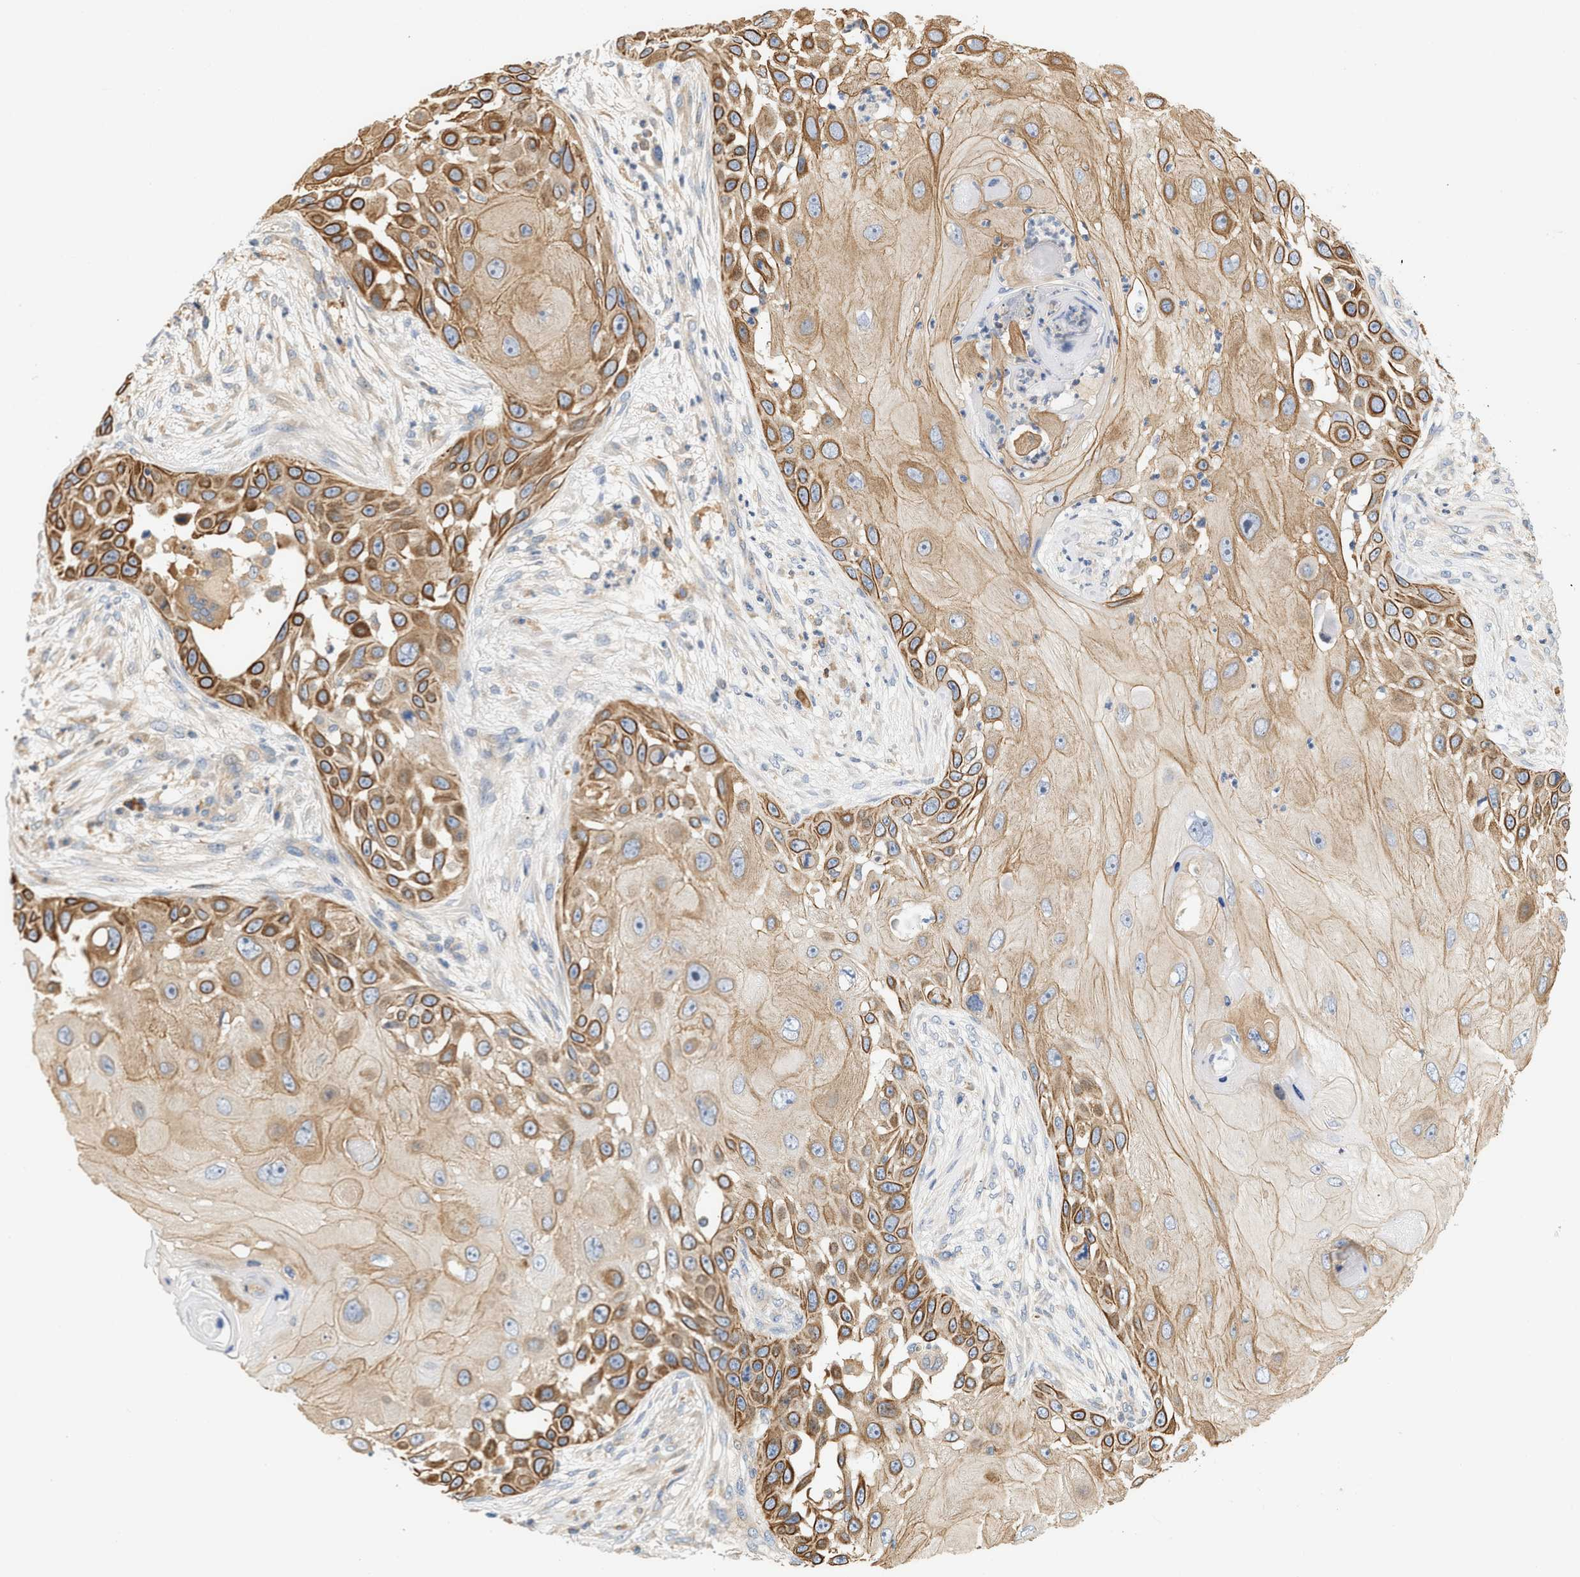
{"staining": {"intensity": "moderate", "quantity": ">75%", "location": "cytoplasmic/membranous"}, "tissue": "skin cancer", "cell_type": "Tumor cells", "image_type": "cancer", "snomed": [{"axis": "morphology", "description": "Squamous cell carcinoma, NOS"}, {"axis": "topography", "description": "Skin"}], "caption": "Moderate cytoplasmic/membranous staining for a protein is seen in about >75% of tumor cells of skin cancer (squamous cell carcinoma) using IHC.", "gene": "CTXN1", "patient": {"sex": "female", "age": 44}}